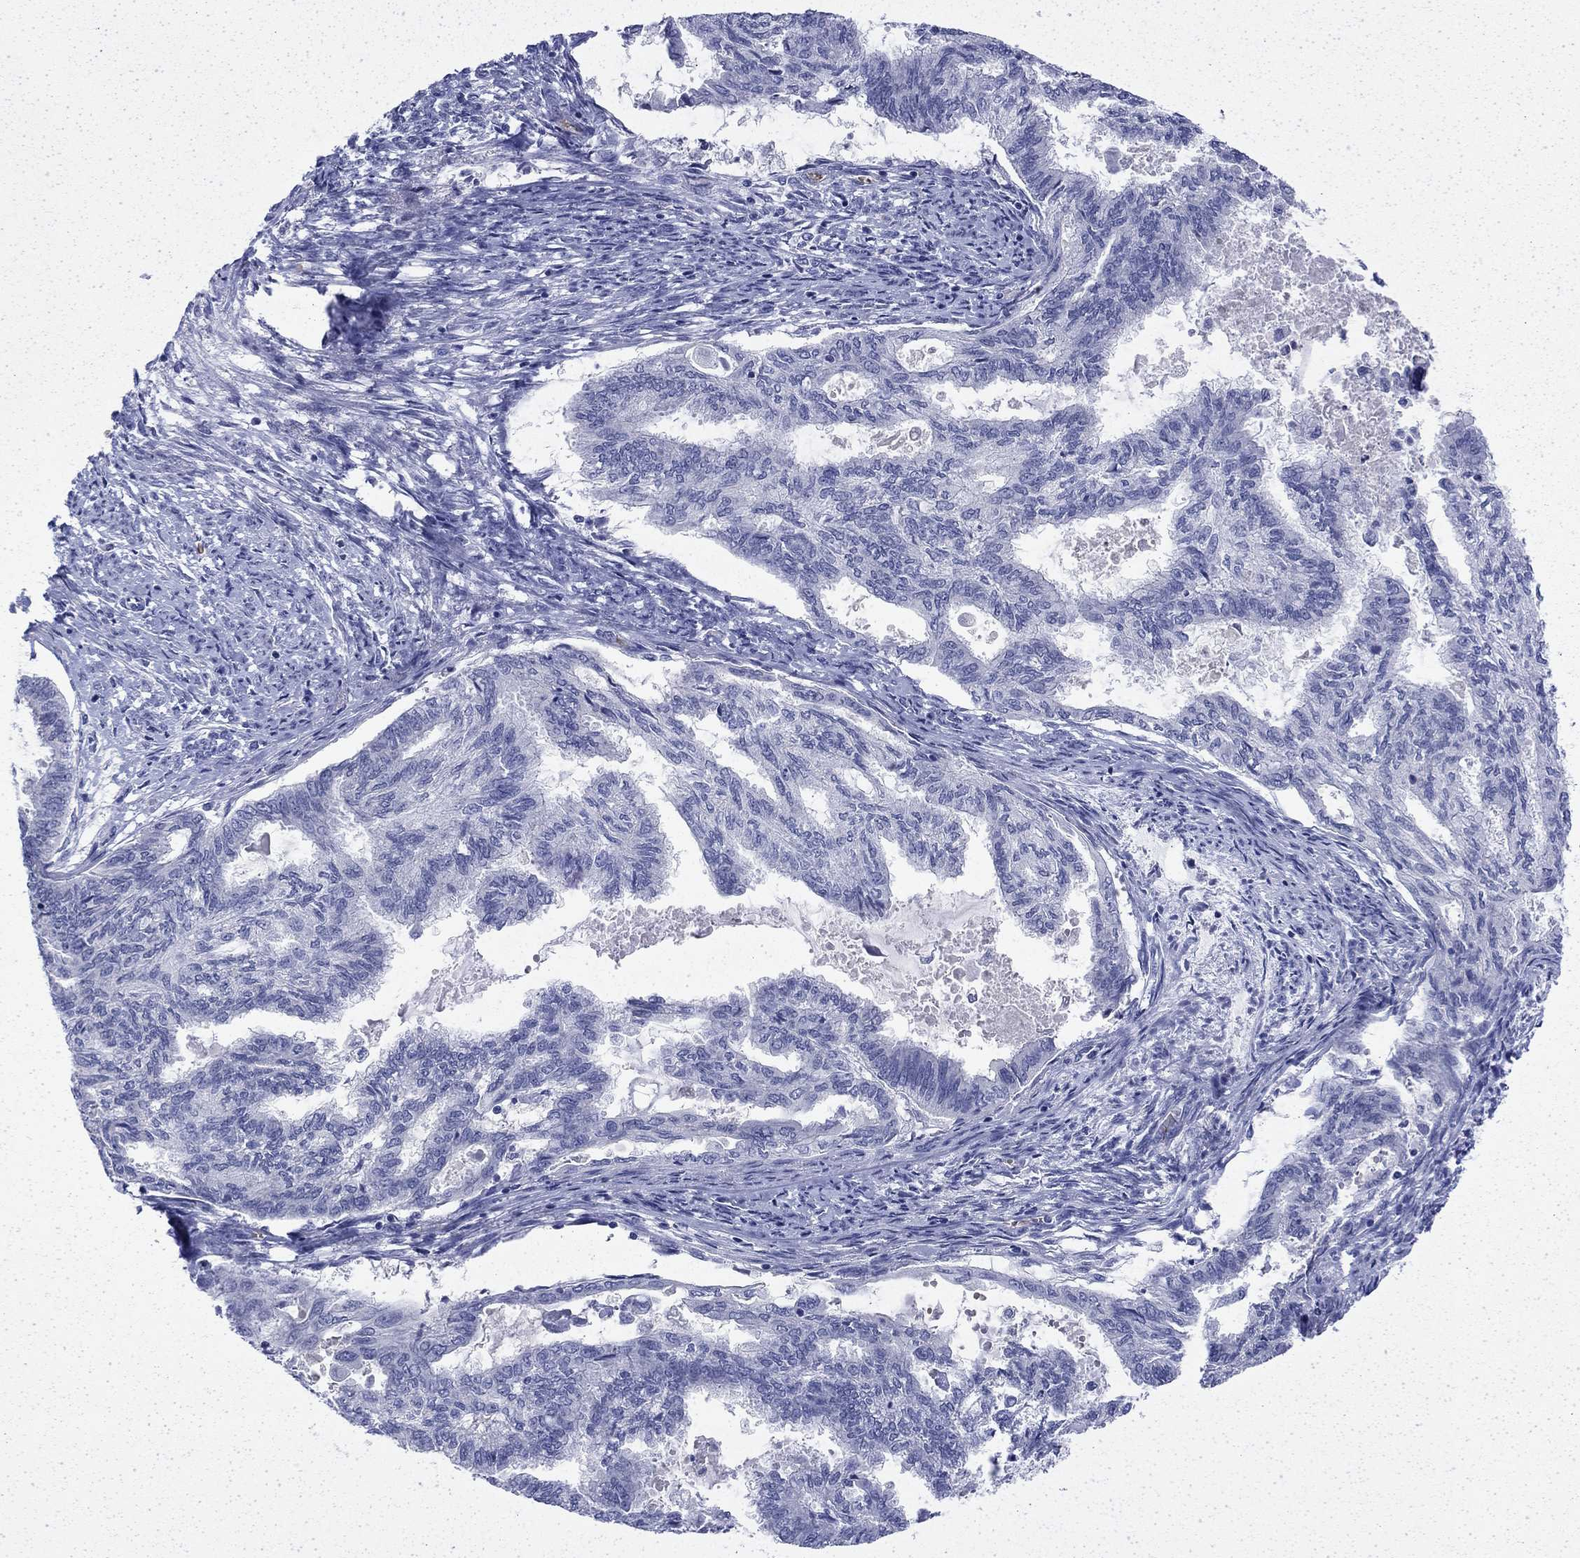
{"staining": {"intensity": "negative", "quantity": "none", "location": "none"}, "tissue": "endometrial cancer", "cell_type": "Tumor cells", "image_type": "cancer", "snomed": [{"axis": "morphology", "description": "Adenocarcinoma, NOS"}, {"axis": "topography", "description": "Endometrium"}], "caption": "This is an IHC photomicrograph of endometrial cancer. There is no expression in tumor cells.", "gene": "ENPP6", "patient": {"sex": "female", "age": 86}}